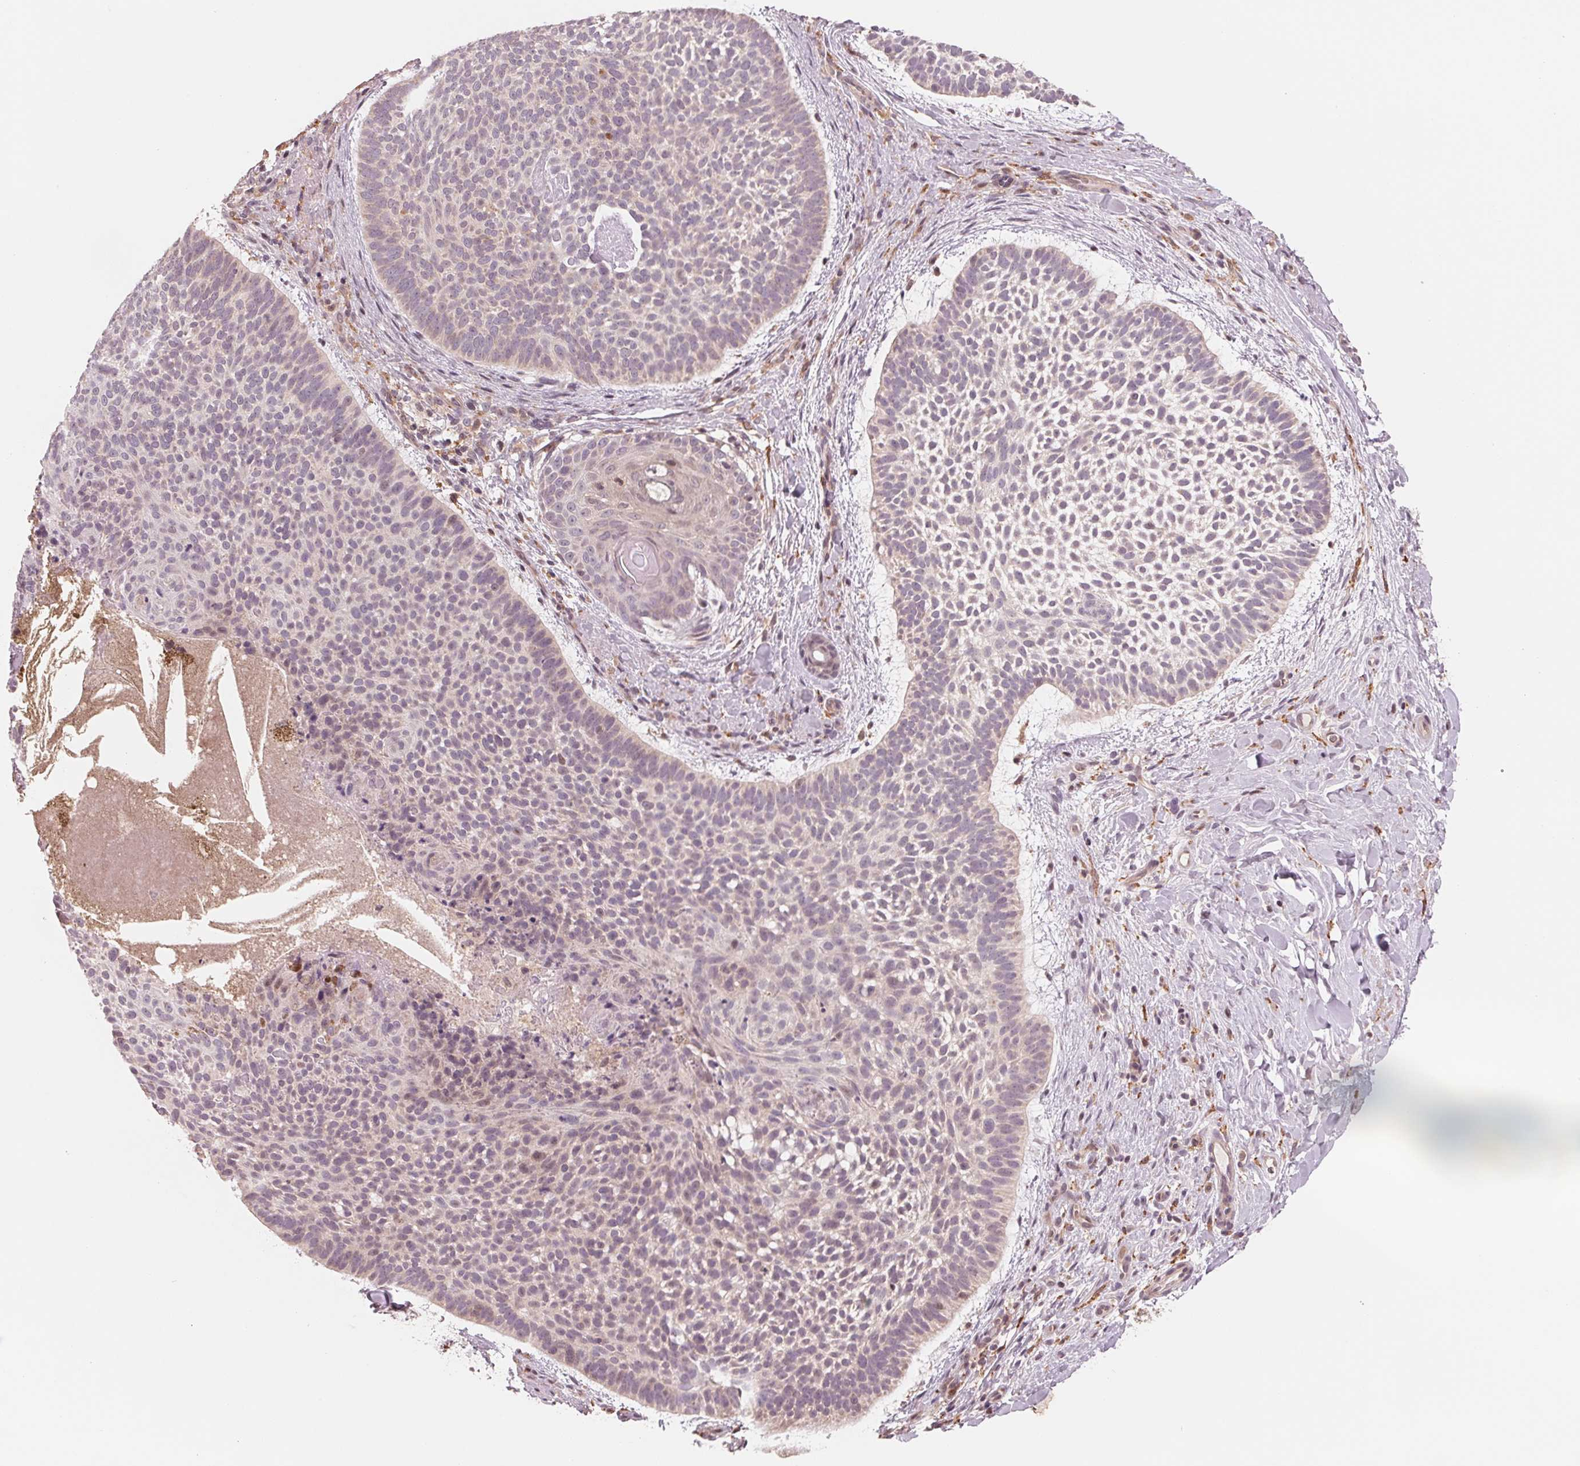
{"staining": {"intensity": "negative", "quantity": "none", "location": "none"}, "tissue": "skin cancer", "cell_type": "Tumor cells", "image_type": "cancer", "snomed": [{"axis": "morphology", "description": "Basal cell carcinoma"}, {"axis": "topography", "description": "Skin"}, {"axis": "topography", "description": "Skin of face"}], "caption": "High power microscopy micrograph of an IHC image of skin cancer, revealing no significant positivity in tumor cells.", "gene": "IL9R", "patient": {"sex": "male", "age": 73}}